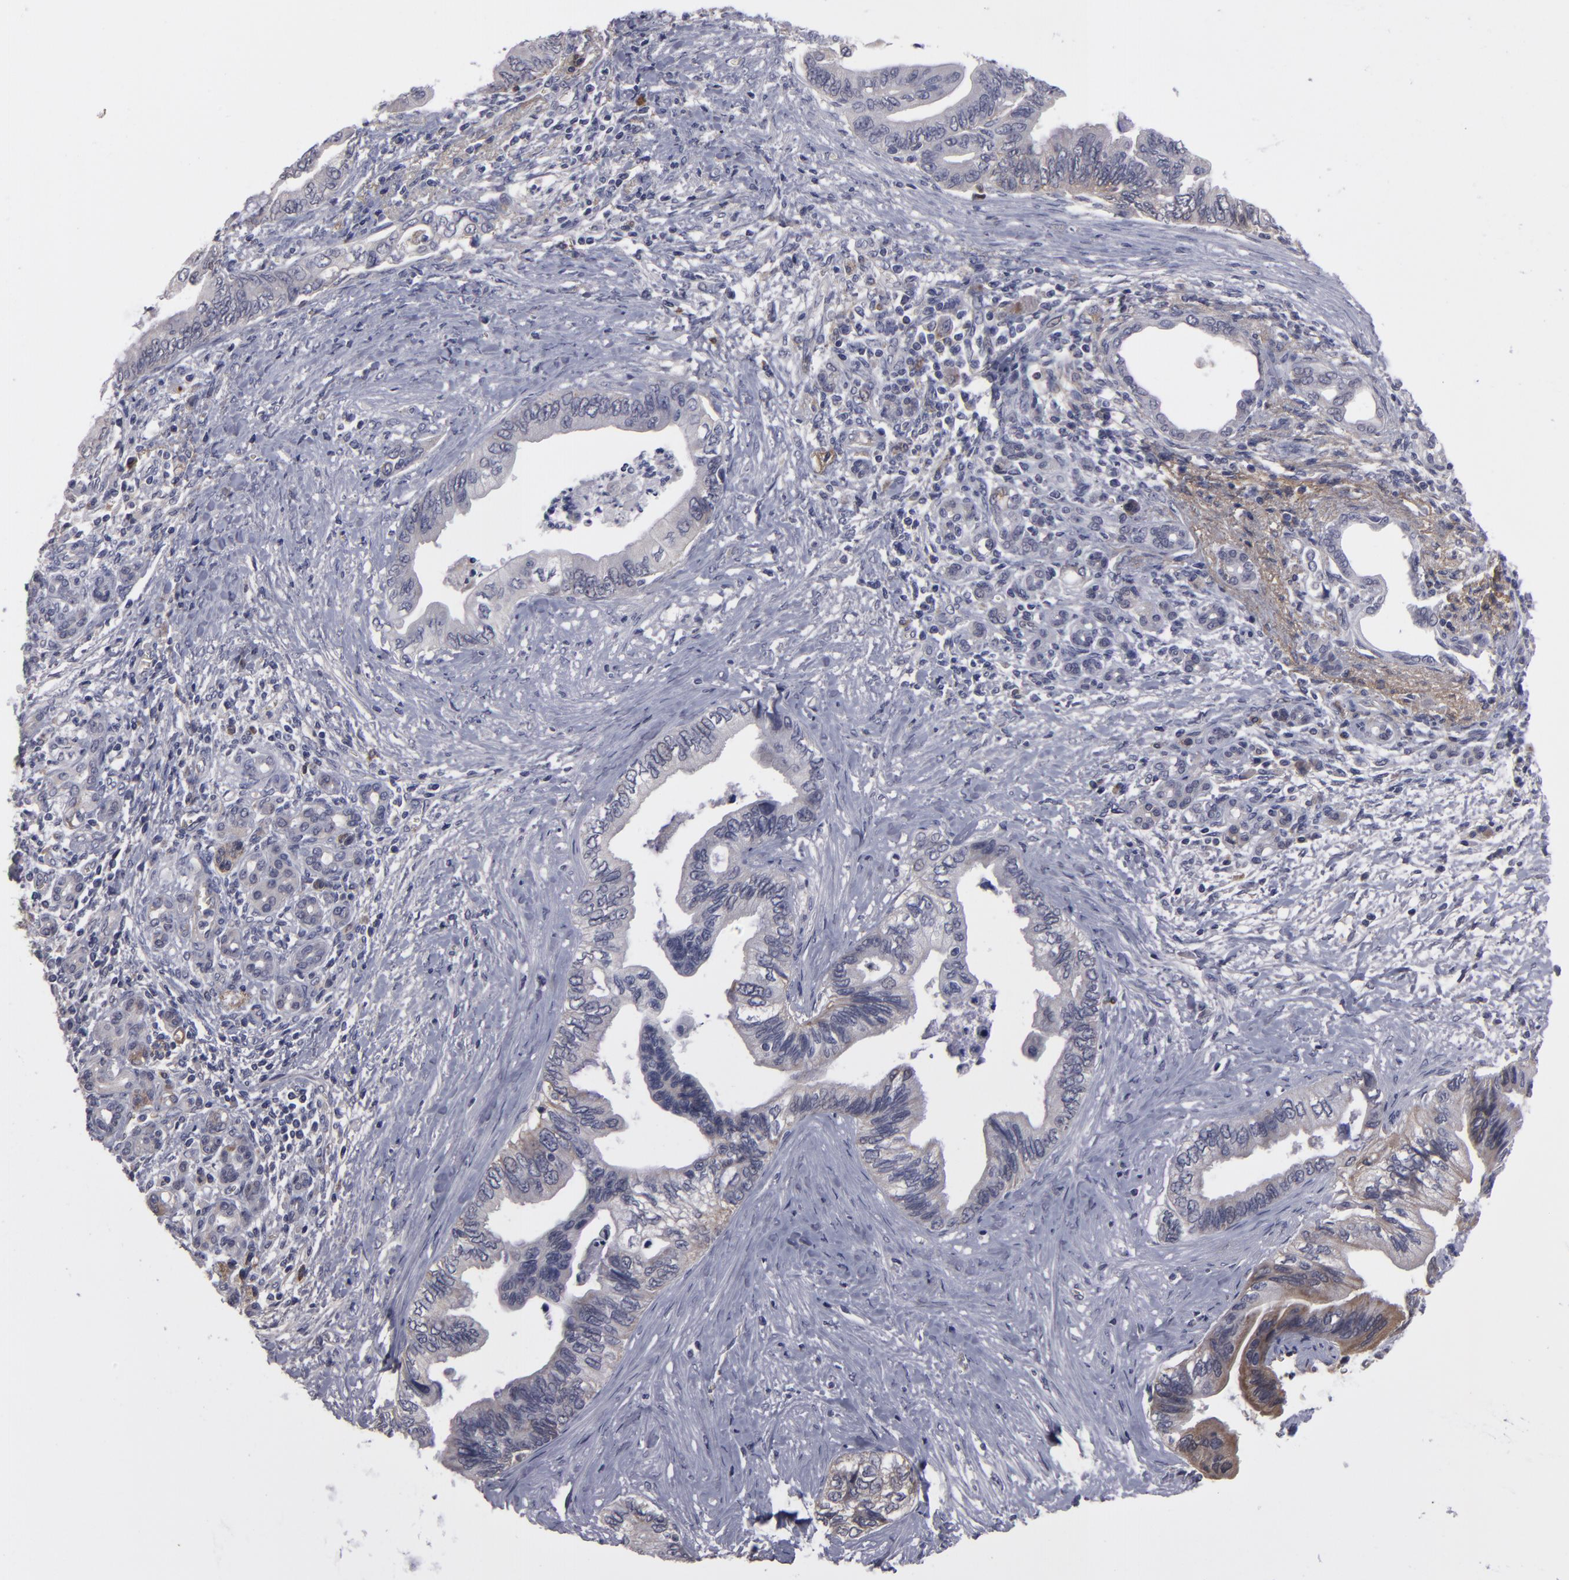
{"staining": {"intensity": "negative", "quantity": "none", "location": "none"}, "tissue": "pancreatic cancer", "cell_type": "Tumor cells", "image_type": "cancer", "snomed": [{"axis": "morphology", "description": "Adenocarcinoma, NOS"}, {"axis": "topography", "description": "Pancreas"}], "caption": "Tumor cells are negative for protein expression in human adenocarcinoma (pancreatic).", "gene": "ITIH4", "patient": {"sex": "female", "age": 66}}